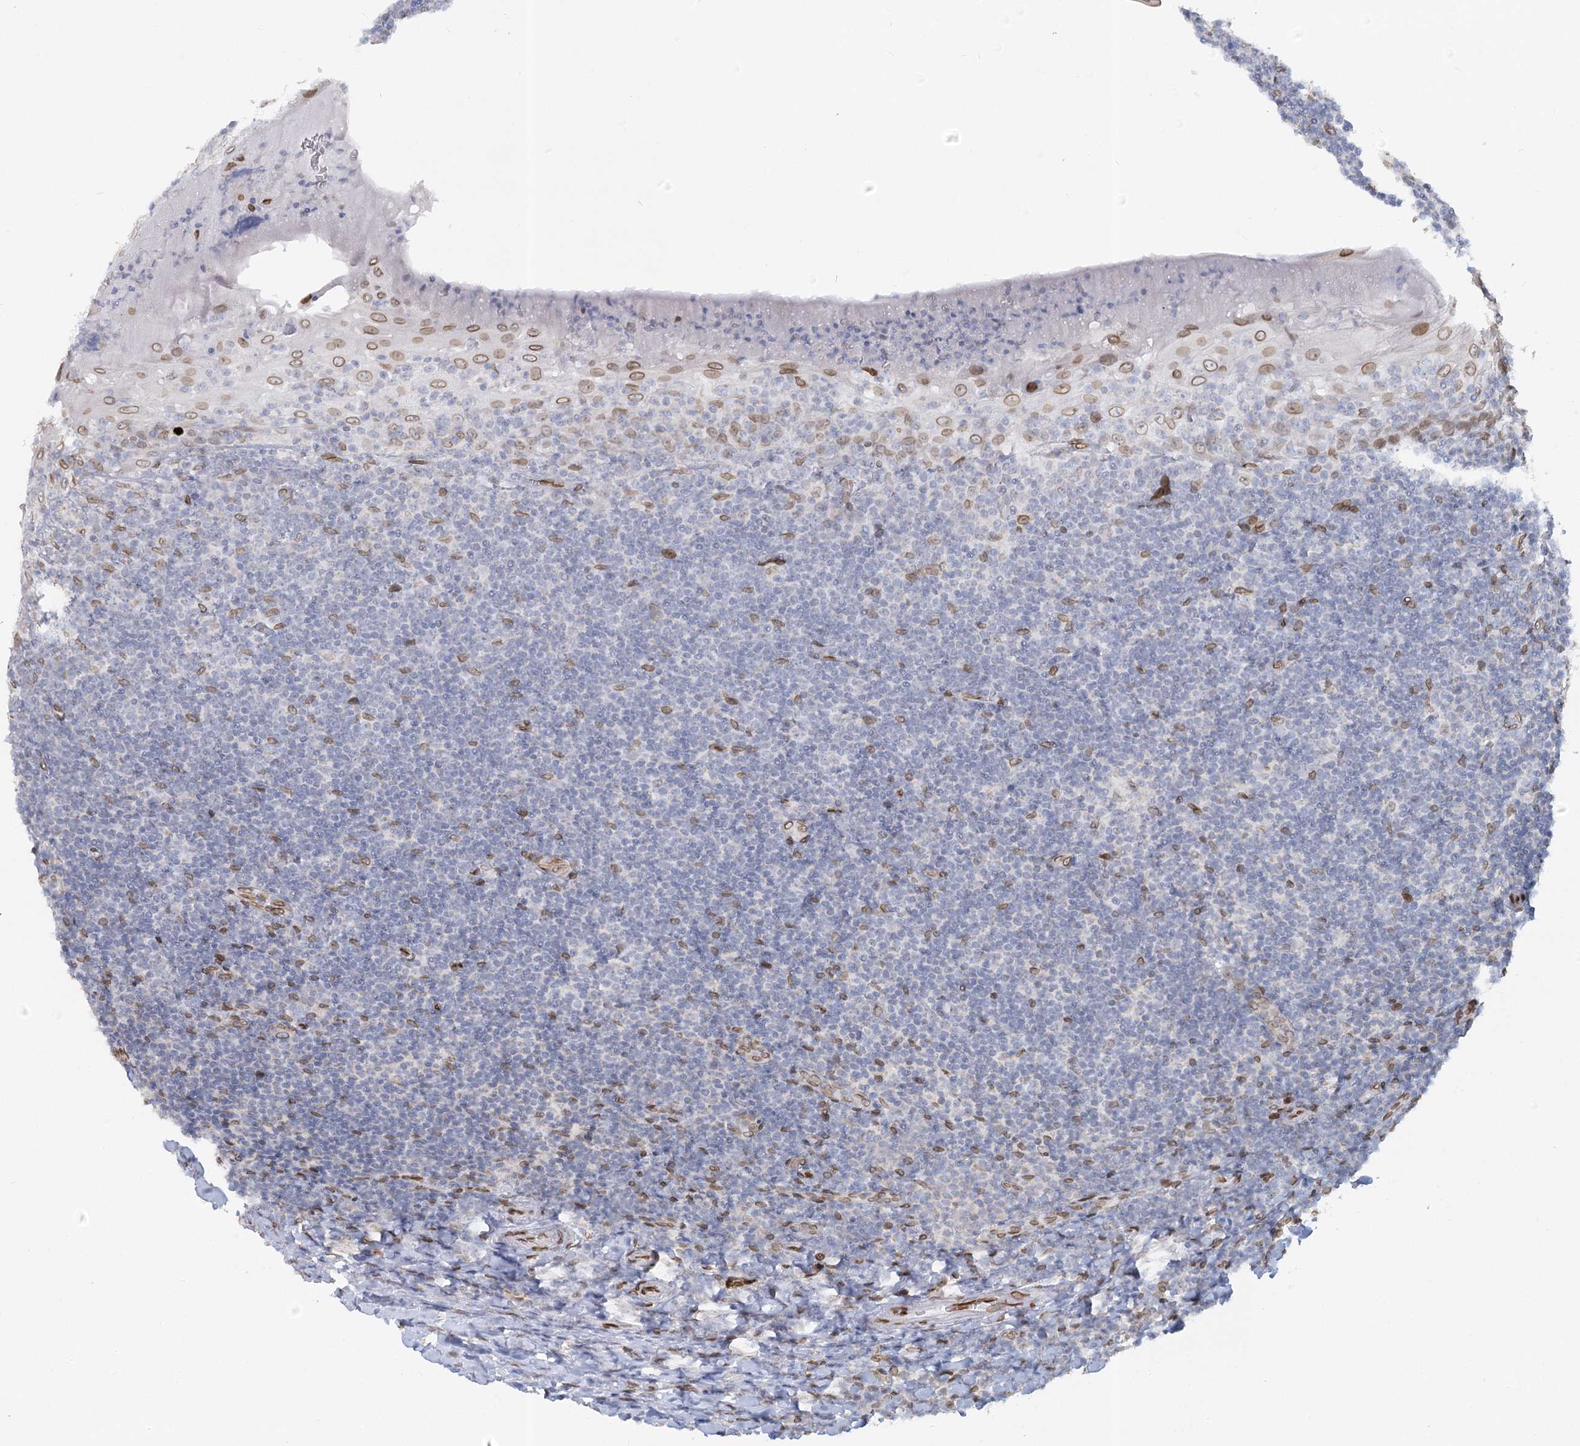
{"staining": {"intensity": "negative", "quantity": "none", "location": "none"}, "tissue": "tonsil", "cell_type": "Germinal center cells", "image_type": "normal", "snomed": [{"axis": "morphology", "description": "Normal tissue, NOS"}, {"axis": "topography", "description": "Tonsil"}], "caption": "Immunohistochemical staining of unremarkable tonsil reveals no significant staining in germinal center cells. Nuclei are stained in blue.", "gene": "VWA5A", "patient": {"sex": "male", "age": 37}}